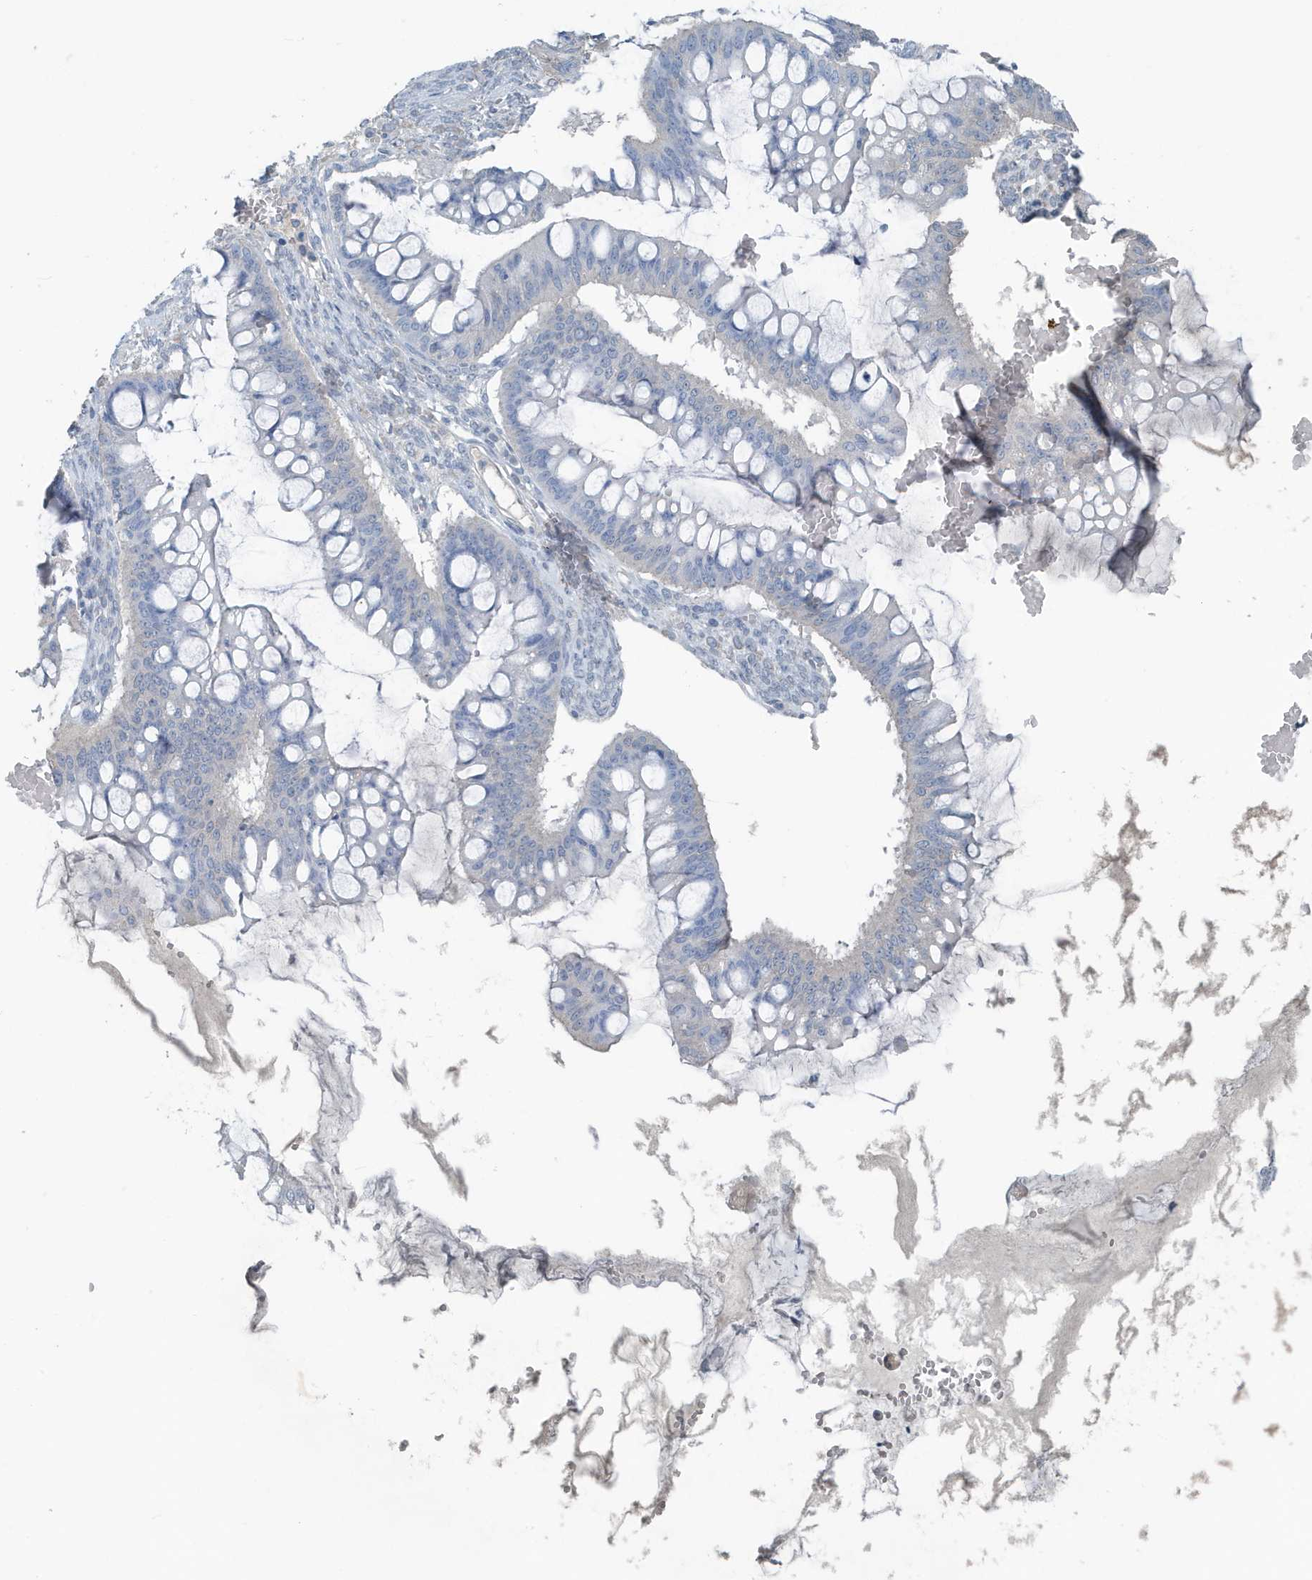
{"staining": {"intensity": "negative", "quantity": "none", "location": "none"}, "tissue": "ovarian cancer", "cell_type": "Tumor cells", "image_type": "cancer", "snomed": [{"axis": "morphology", "description": "Cystadenocarcinoma, mucinous, NOS"}, {"axis": "topography", "description": "Ovary"}], "caption": "Image shows no significant protein expression in tumor cells of ovarian cancer (mucinous cystadenocarcinoma).", "gene": "UGT2B4", "patient": {"sex": "female", "age": 73}}